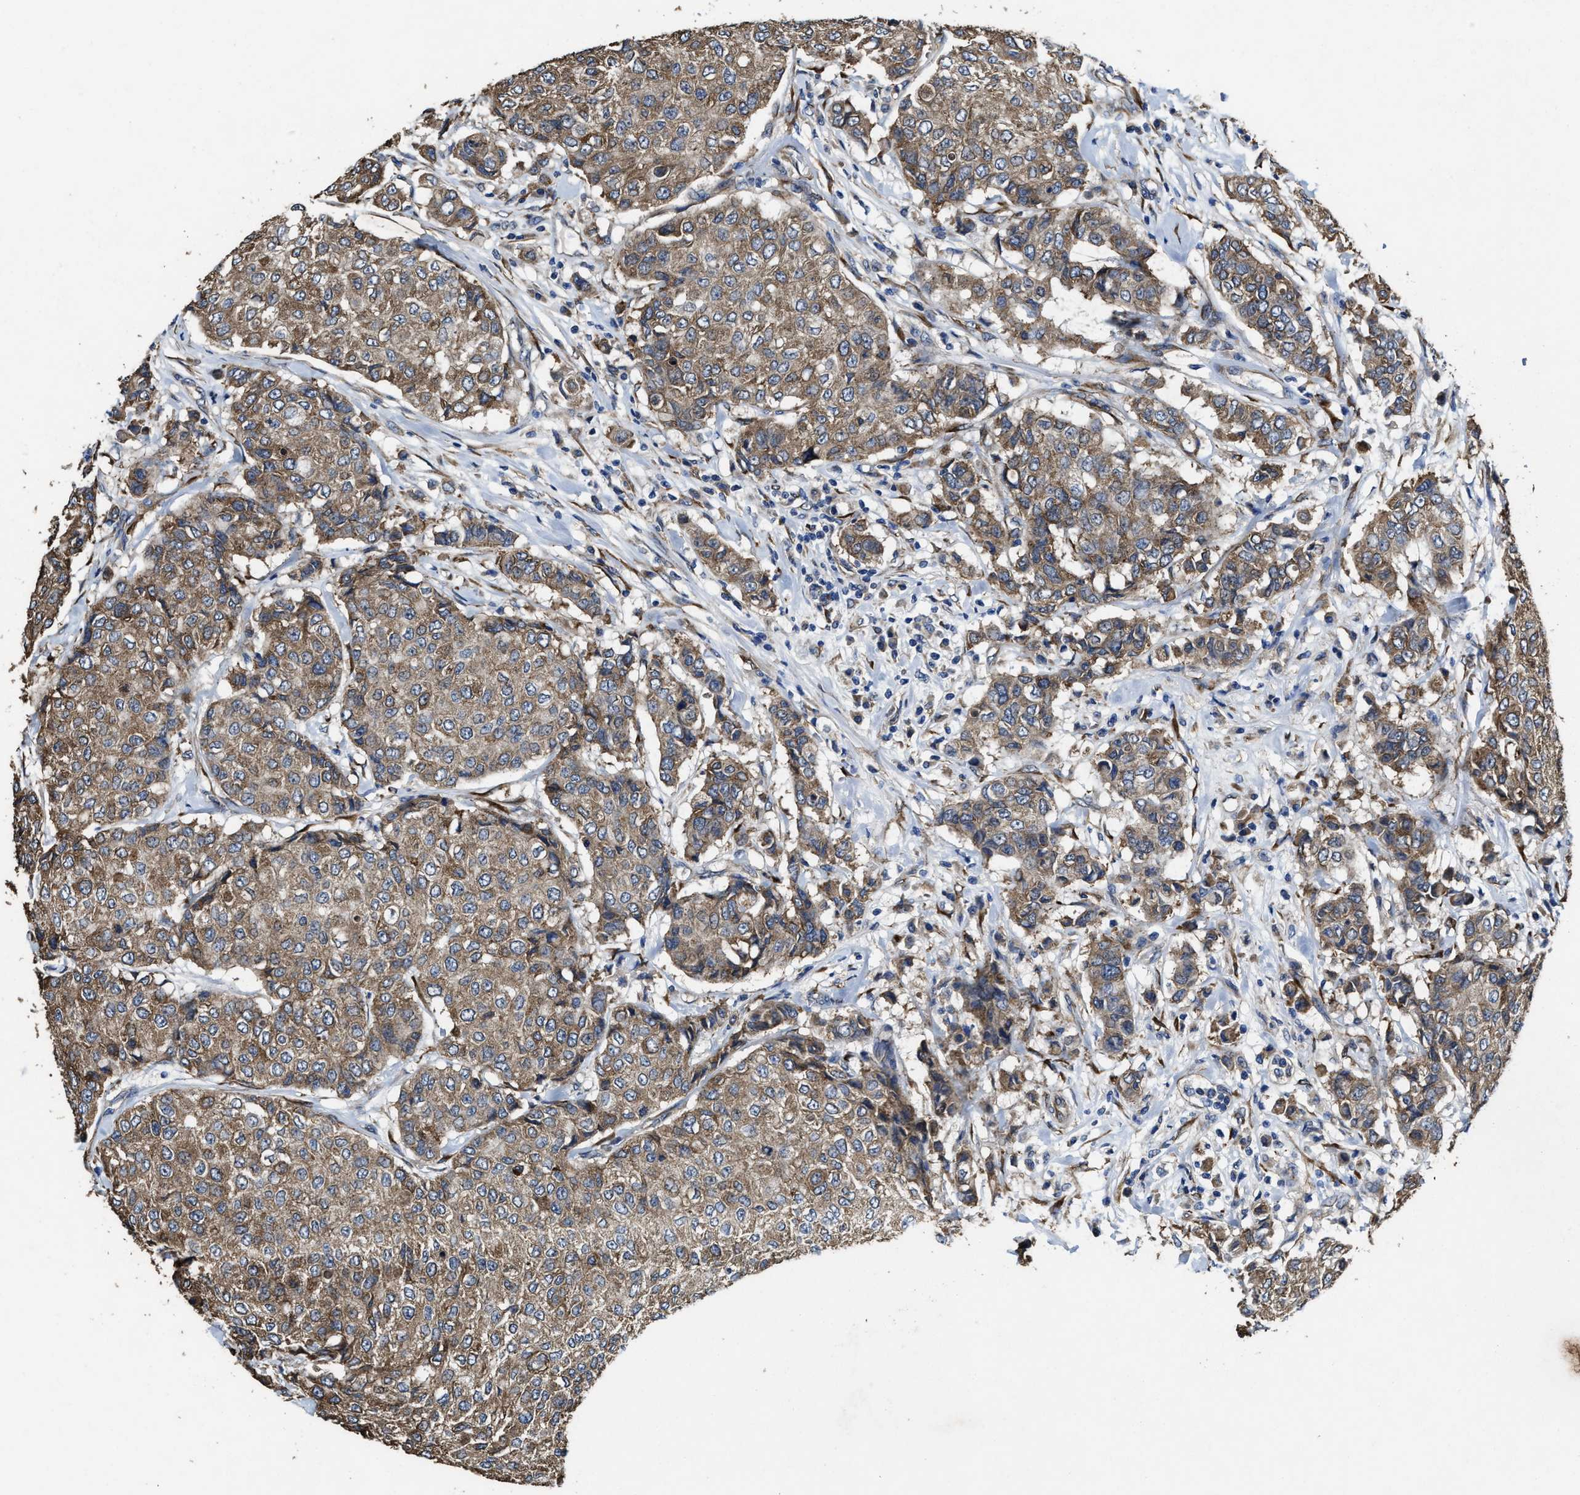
{"staining": {"intensity": "moderate", "quantity": ">75%", "location": "cytoplasmic/membranous"}, "tissue": "breast cancer", "cell_type": "Tumor cells", "image_type": "cancer", "snomed": [{"axis": "morphology", "description": "Duct carcinoma"}, {"axis": "topography", "description": "Breast"}], "caption": "A histopathology image of breast intraductal carcinoma stained for a protein shows moderate cytoplasmic/membranous brown staining in tumor cells.", "gene": "IDNK", "patient": {"sex": "female", "age": 27}}